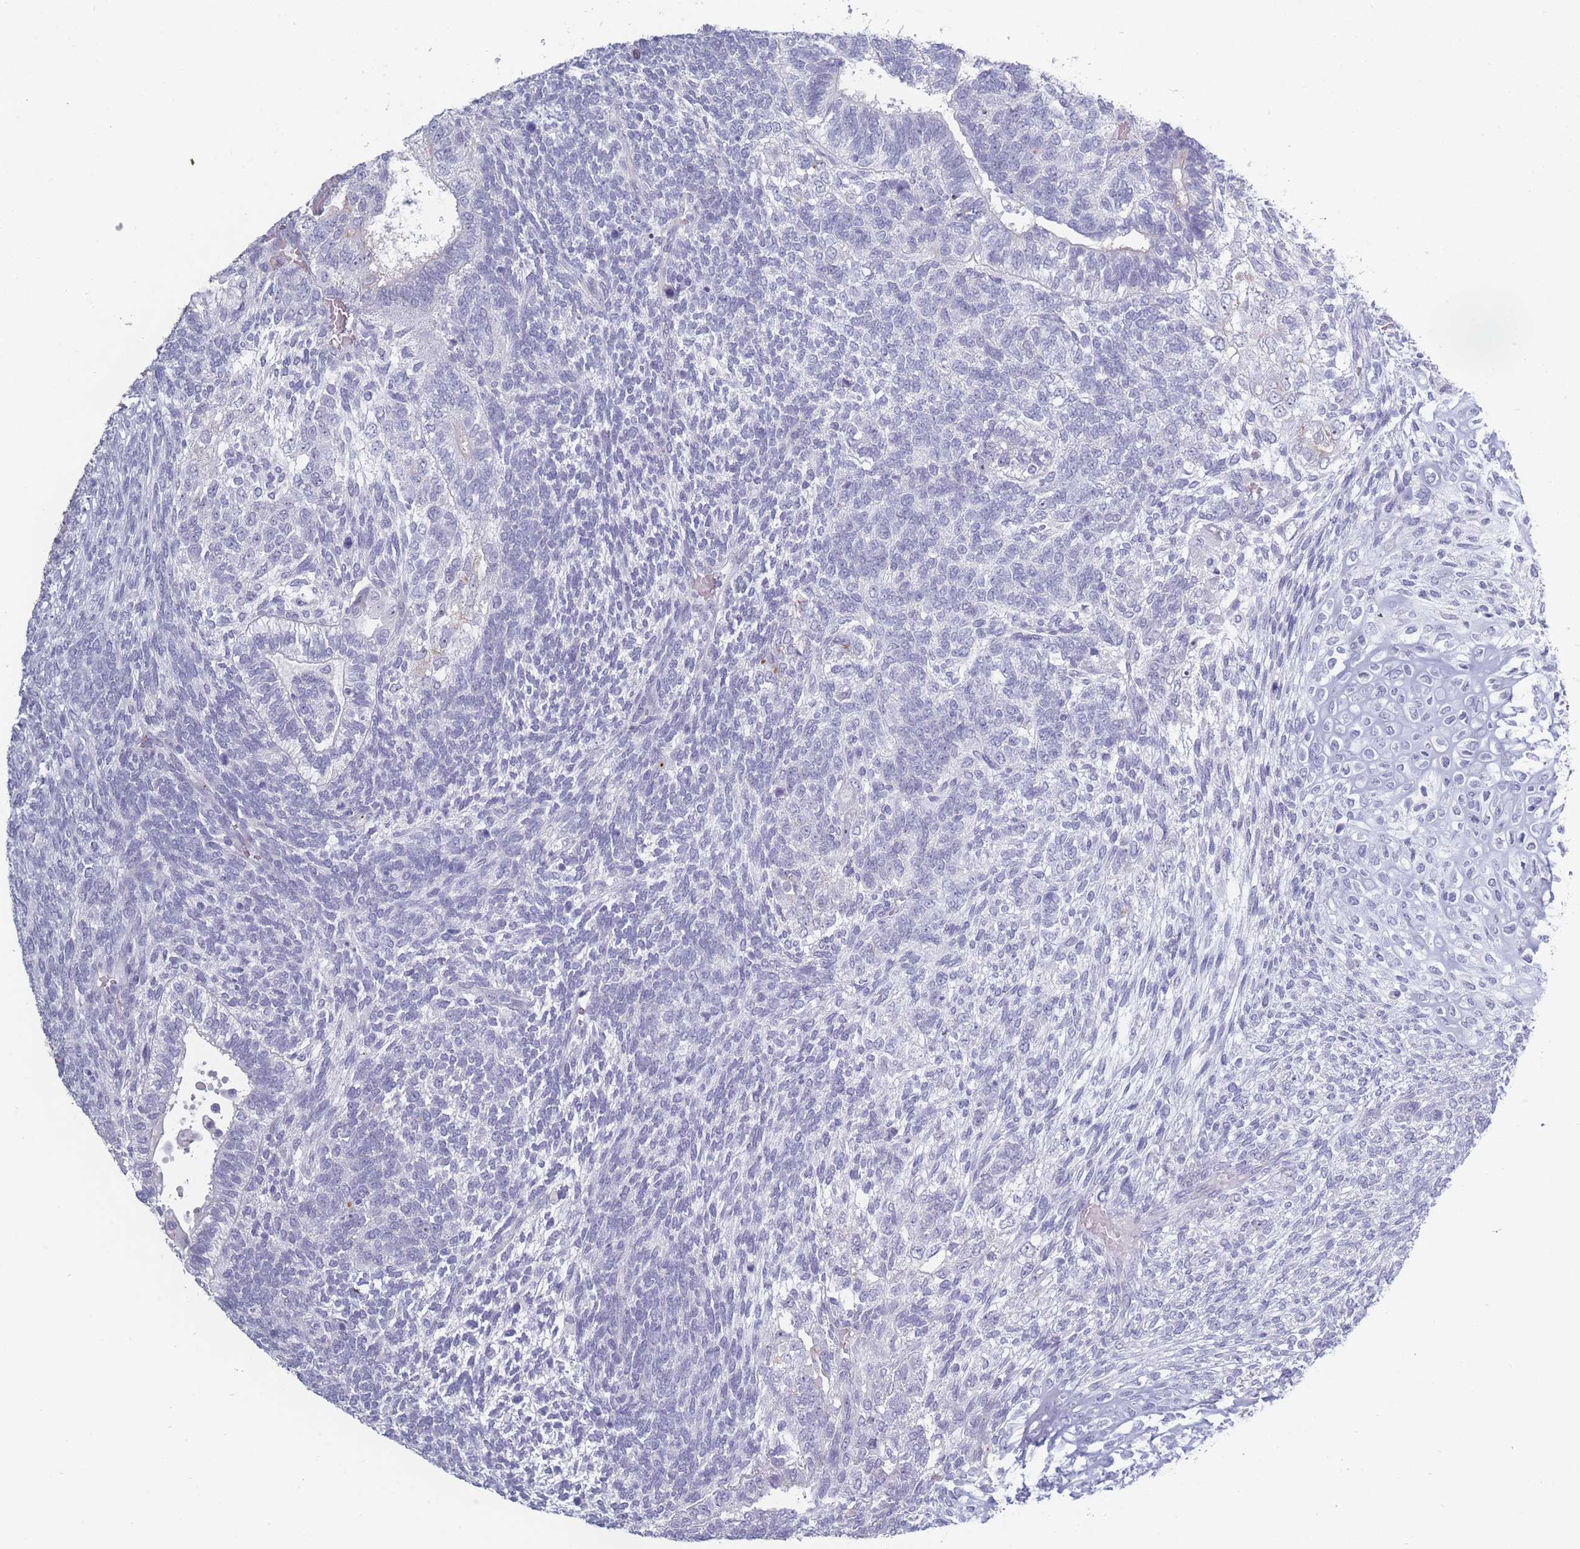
{"staining": {"intensity": "negative", "quantity": "none", "location": "none"}, "tissue": "testis cancer", "cell_type": "Tumor cells", "image_type": "cancer", "snomed": [{"axis": "morphology", "description": "Carcinoma, Embryonal, NOS"}, {"axis": "topography", "description": "Testis"}], "caption": "High power microscopy micrograph of an IHC image of testis cancer, revealing no significant positivity in tumor cells.", "gene": "ROS1", "patient": {"sex": "male", "age": 23}}